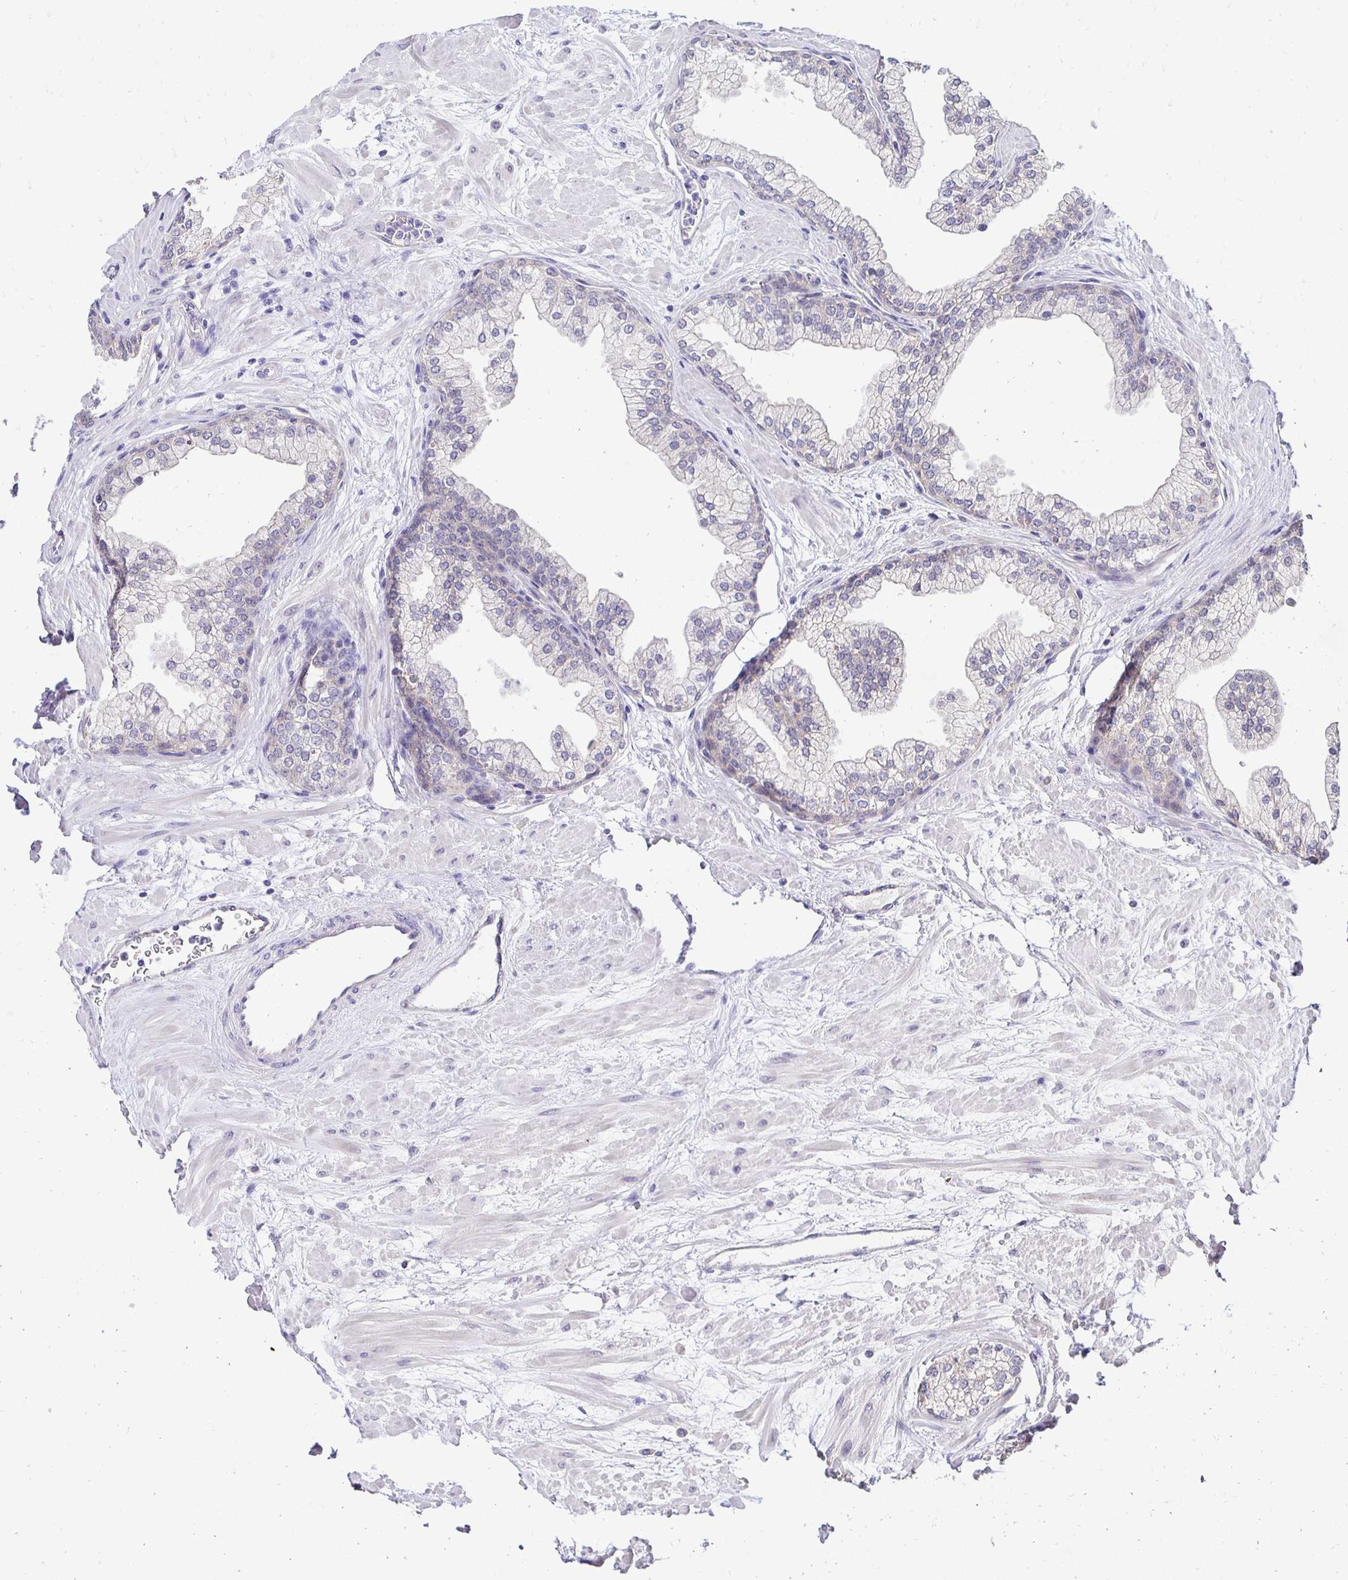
{"staining": {"intensity": "moderate", "quantity": "25%-75%", "location": "cytoplasmic/membranous"}, "tissue": "prostate", "cell_type": "Glandular cells", "image_type": "normal", "snomed": [{"axis": "morphology", "description": "Normal tissue, NOS"}, {"axis": "topography", "description": "Prostate"}, {"axis": "topography", "description": "Peripheral nerve tissue"}], "caption": "Moderate cytoplasmic/membranous positivity for a protein is present in about 25%-75% of glandular cells of normal prostate using immunohistochemistry.", "gene": "SLC9A1", "patient": {"sex": "male", "age": 61}}